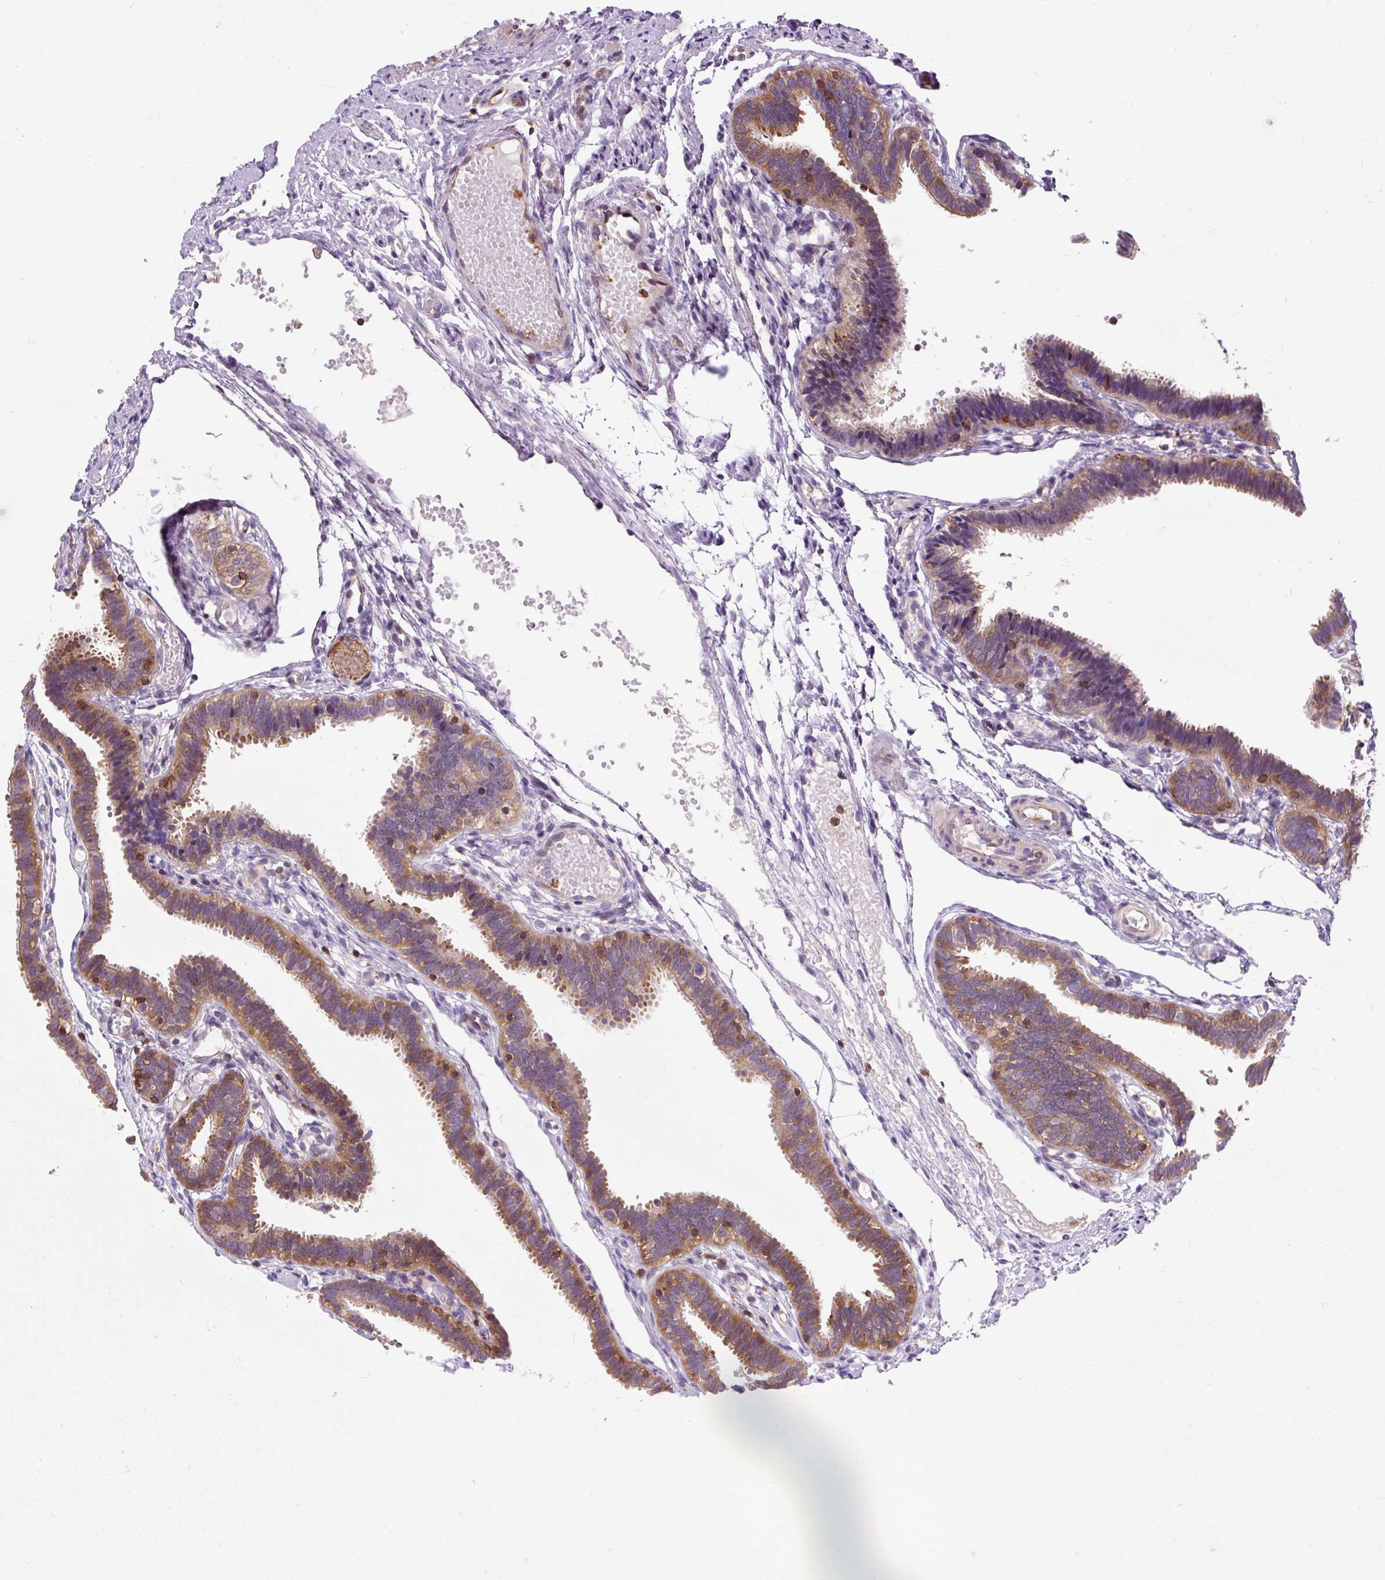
{"staining": {"intensity": "moderate", "quantity": ">75%", "location": "cytoplasmic/membranous"}, "tissue": "fallopian tube", "cell_type": "Glandular cells", "image_type": "normal", "snomed": [{"axis": "morphology", "description": "Normal tissue, NOS"}, {"axis": "topography", "description": "Fallopian tube"}], "caption": "Fallopian tube stained with immunohistochemistry (IHC) demonstrates moderate cytoplasmic/membranous positivity in about >75% of glandular cells. Immunohistochemistry (ihc) stains the protein in brown and the nuclei are stained blue.", "gene": "CISD3", "patient": {"sex": "female", "age": 37}}